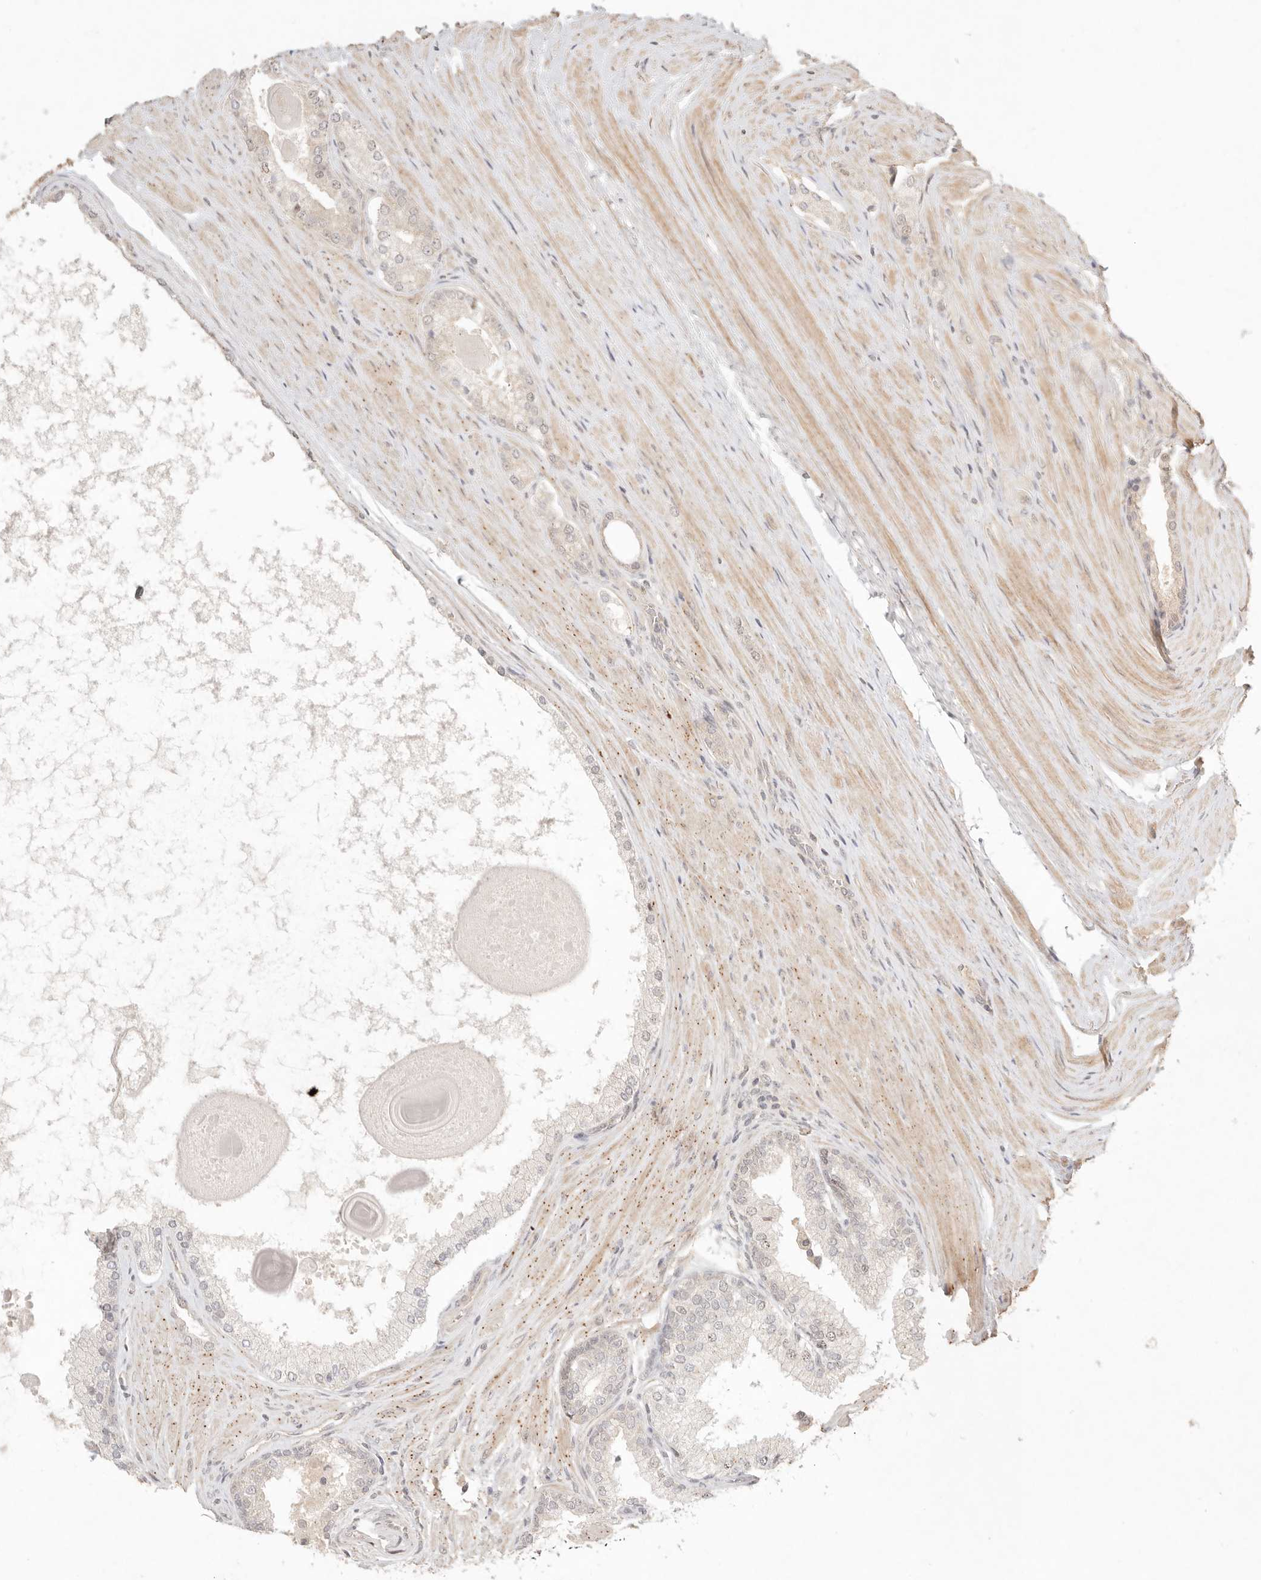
{"staining": {"intensity": "weak", "quantity": ">75%", "location": "nuclear"}, "tissue": "prostate cancer", "cell_type": "Tumor cells", "image_type": "cancer", "snomed": [{"axis": "morphology", "description": "Adenocarcinoma, High grade"}, {"axis": "topography", "description": "Prostate"}], "caption": "DAB (3,3'-diaminobenzidine) immunohistochemical staining of prostate cancer (high-grade adenocarcinoma) demonstrates weak nuclear protein expression in about >75% of tumor cells.", "gene": "MEP1A", "patient": {"sex": "male", "age": 60}}